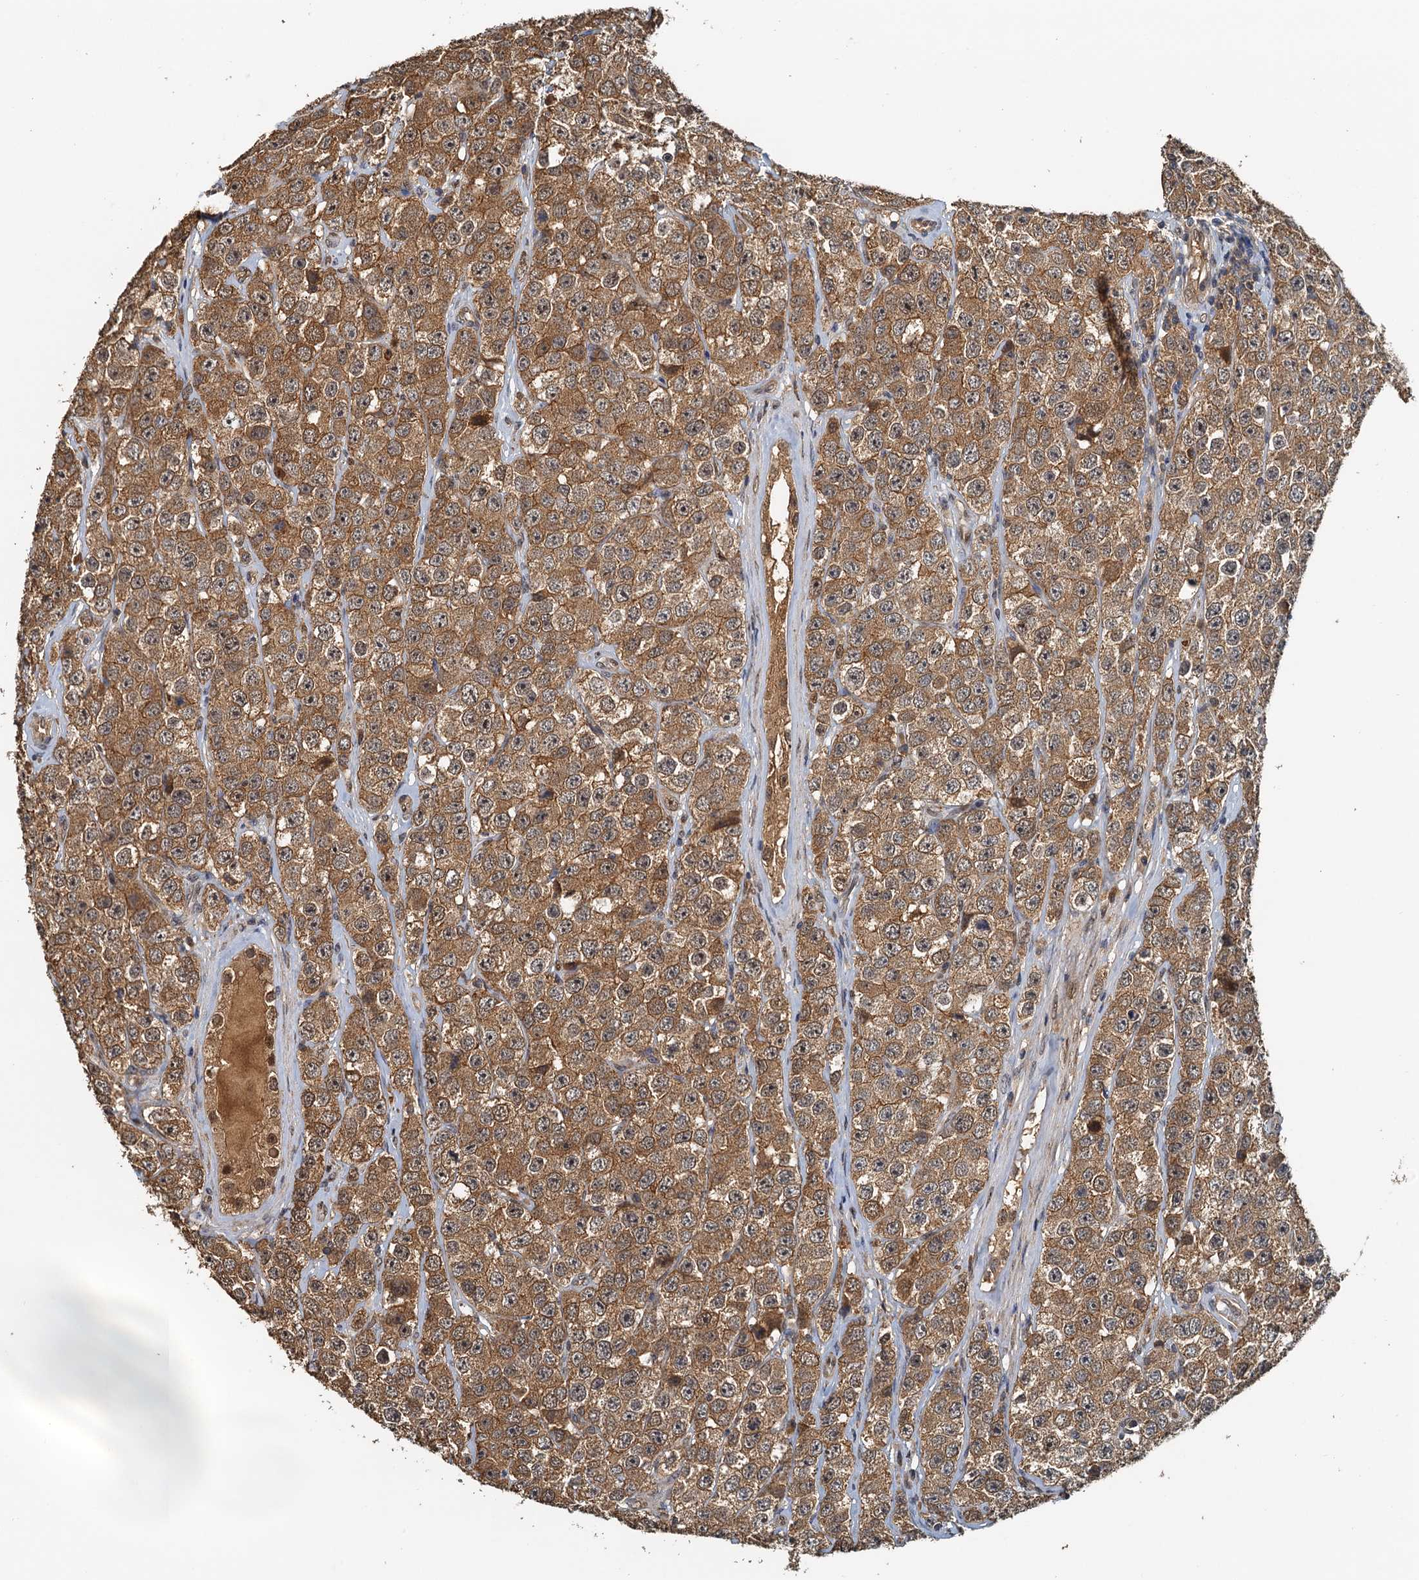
{"staining": {"intensity": "moderate", "quantity": ">75%", "location": "cytoplasmic/membranous"}, "tissue": "testis cancer", "cell_type": "Tumor cells", "image_type": "cancer", "snomed": [{"axis": "morphology", "description": "Seminoma, NOS"}, {"axis": "topography", "description": "Testis"}], "caption": "IHC of human testis cancer (seminoma) shows medium levels of moderate cytoplasmic/membranous positivity in about >75% of tumor cells.", "gene": "UBL7", "patient": {"sex": "male", "age": 28}}